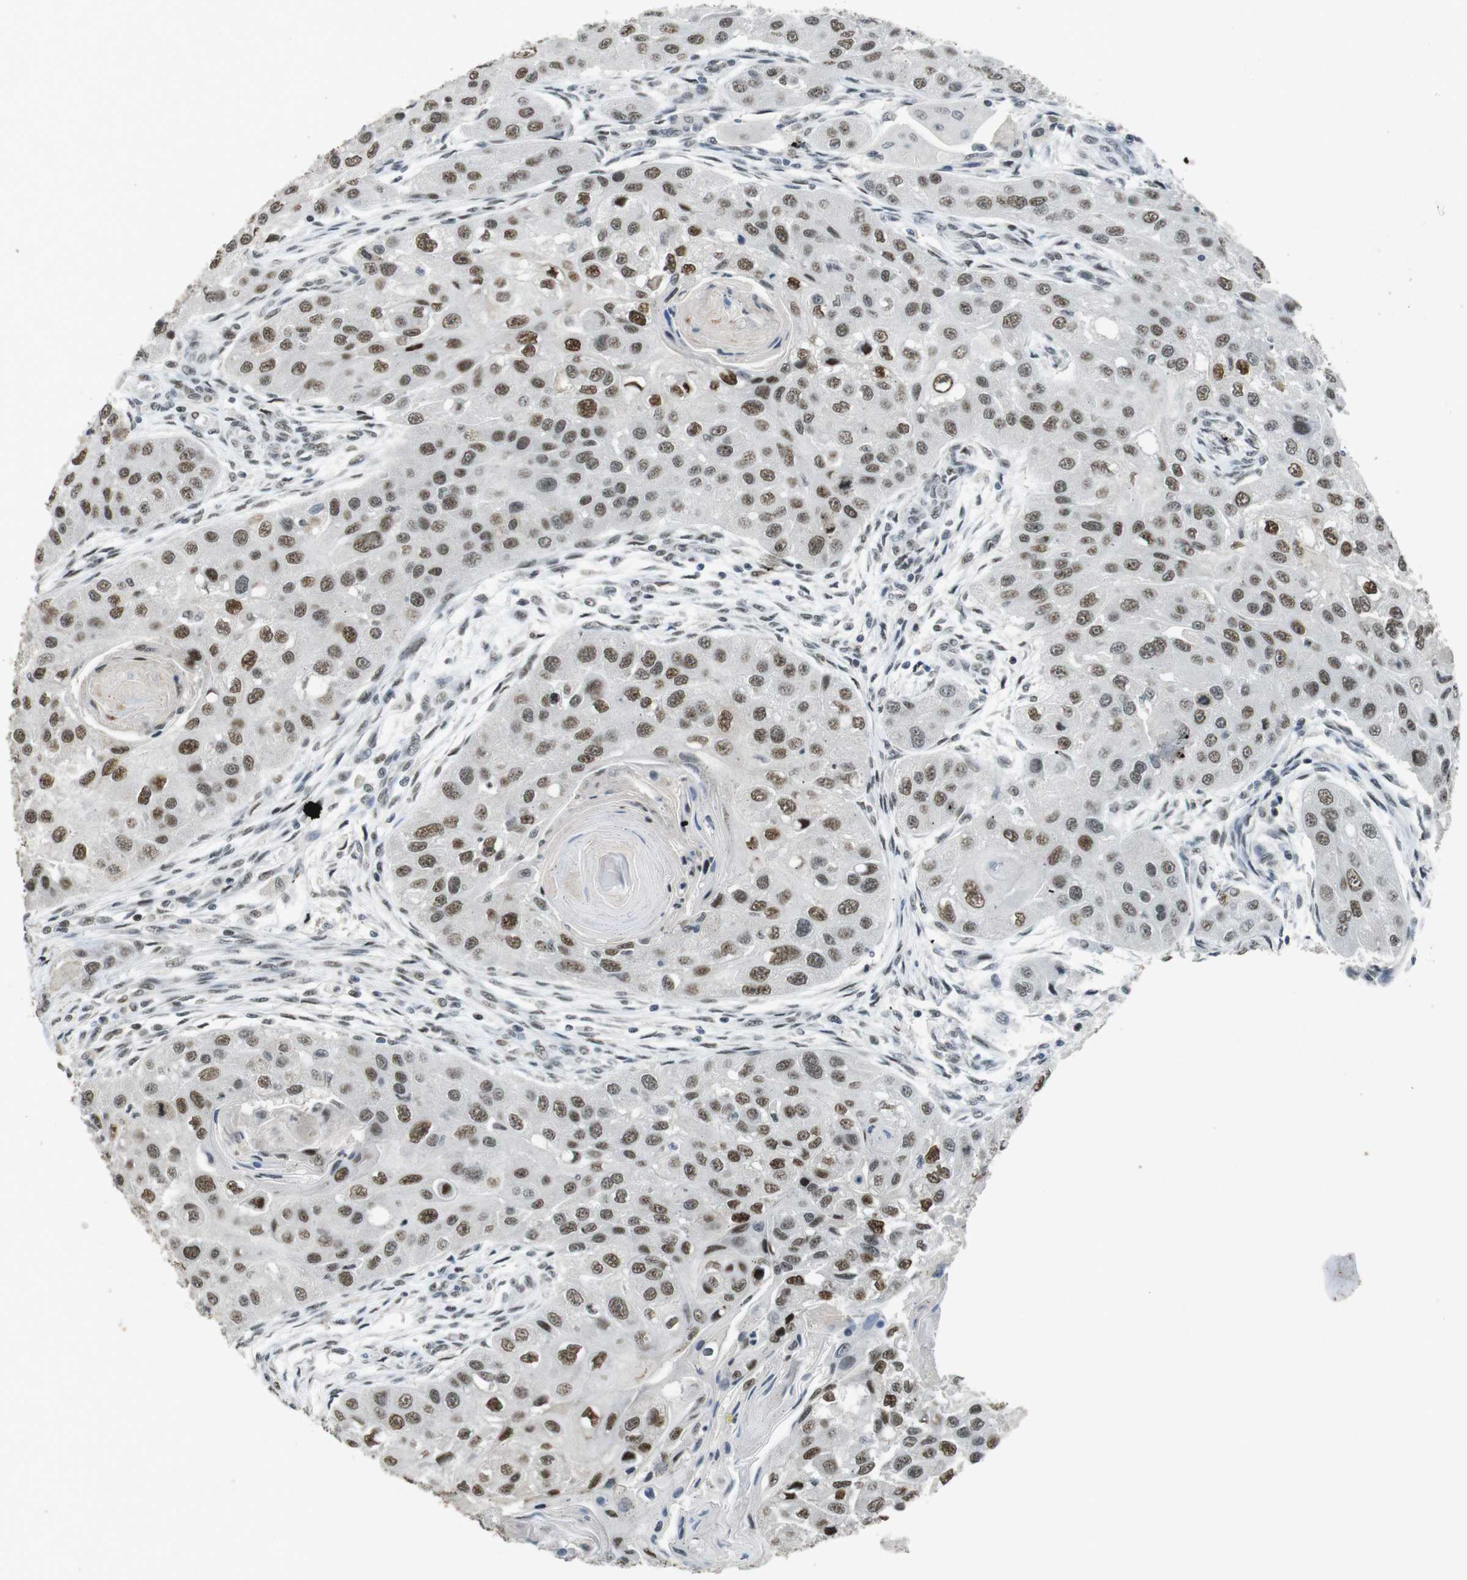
{"staining": {"intensity": "moderate", "quantity": ">75%", "location": "nuclear"}, "tissue": "head and neck cancer", "cell_type": "Tumor cells", "image_type": "cancer", "snomed": [{"axis": "morphology", "description": "Normal tissue, NOS"}, {"axis": "morphology", "description": "Squamous cell carcinoma, NOS"}, {"axis": "topography", "description": "Skeletal muscle"}, {"axis": "topography", "description": "Head-Neck"}], "caption": "Immunohistochemical staining of human head and neck cancer (squamous cell carcinoma) shows moderate nuclear protein expression in approximately >75% of tumor cells.", "gene": "CSNK2B", "patient": {"sex": "male", "age": 51}}